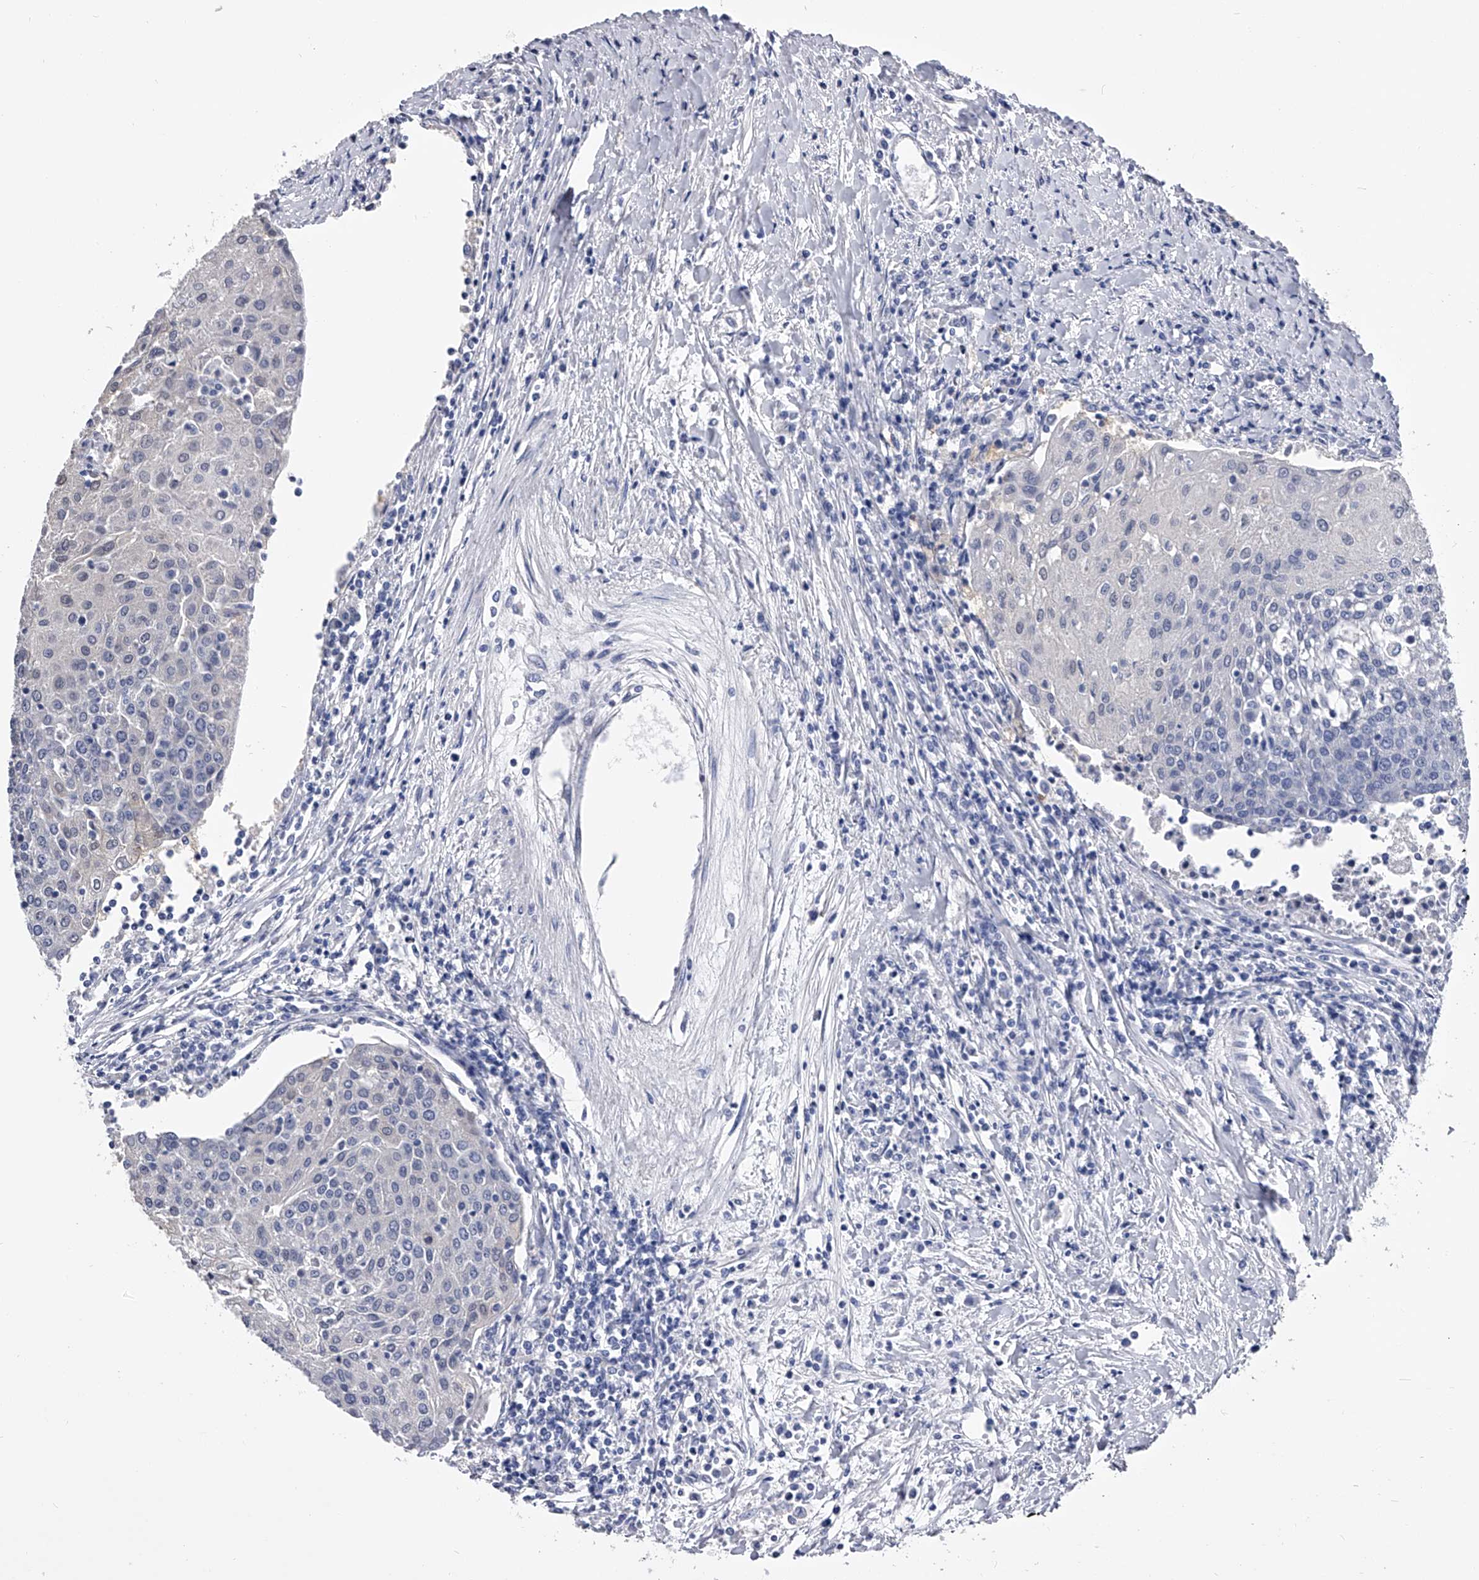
{"staining": {"intensity": "negative", "quantity": "none", "location": "none"}, "tissue": "urothelial cancer", "cell_type": "Tumor cells", "image_type": "cancer", "snomed": [{"axis": "morphology", "description": "Urothelial carcinoma, High grade"}, {"axis": "topography", "description": "Urinary bladder"}], "caption": "IHC photomicrograph of urothelial carcinoma (high-grade) stained for a protein (brown), which displays no positivity in tumor cells.", "gene": "EFCAB7", "patient": {"sex": "female", "age": 85}}